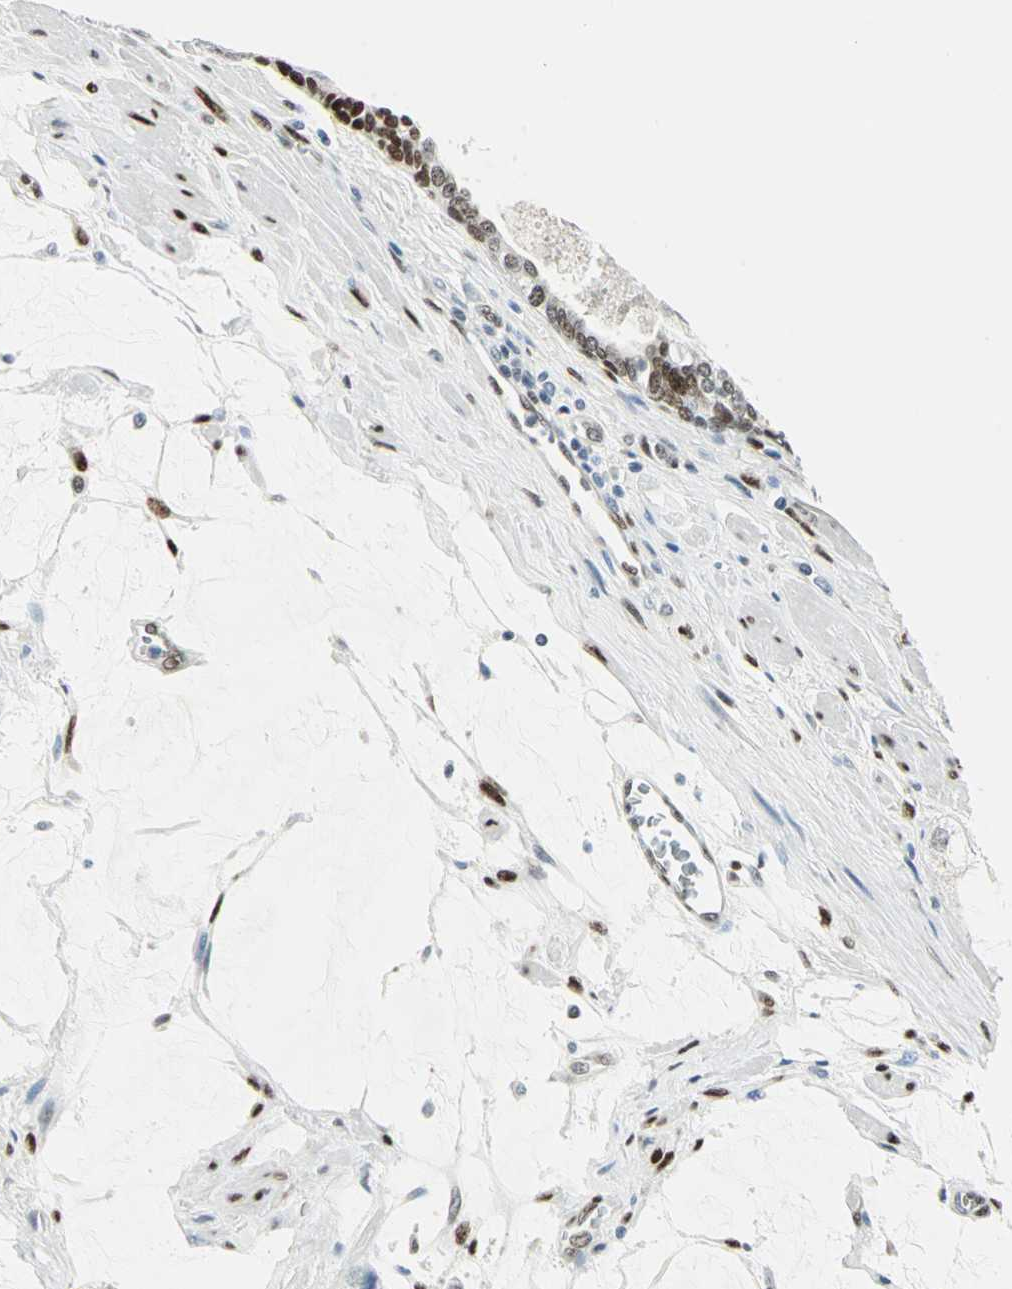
{"staining": {"intensity": "weak", "quantity": "25%-75%", "location": "nuclear"}, "tissue": "prostate cancer", "cell_type": "Tumor cells", "image_type": "cancer", "snomed": [{"axis": "morphology", "description": "Adenocarcinoma, High grade"}, {"axis": "topography", "description": "Prostate"}], "caption": "Protein staining by IHC demonstrates weak nuclear expression in about 25%-75% of tumor cells in high-grade adenocarcinoma (prostate).", "gene": "MEIS2", "patient": {"sex": "male", "age": 67}}